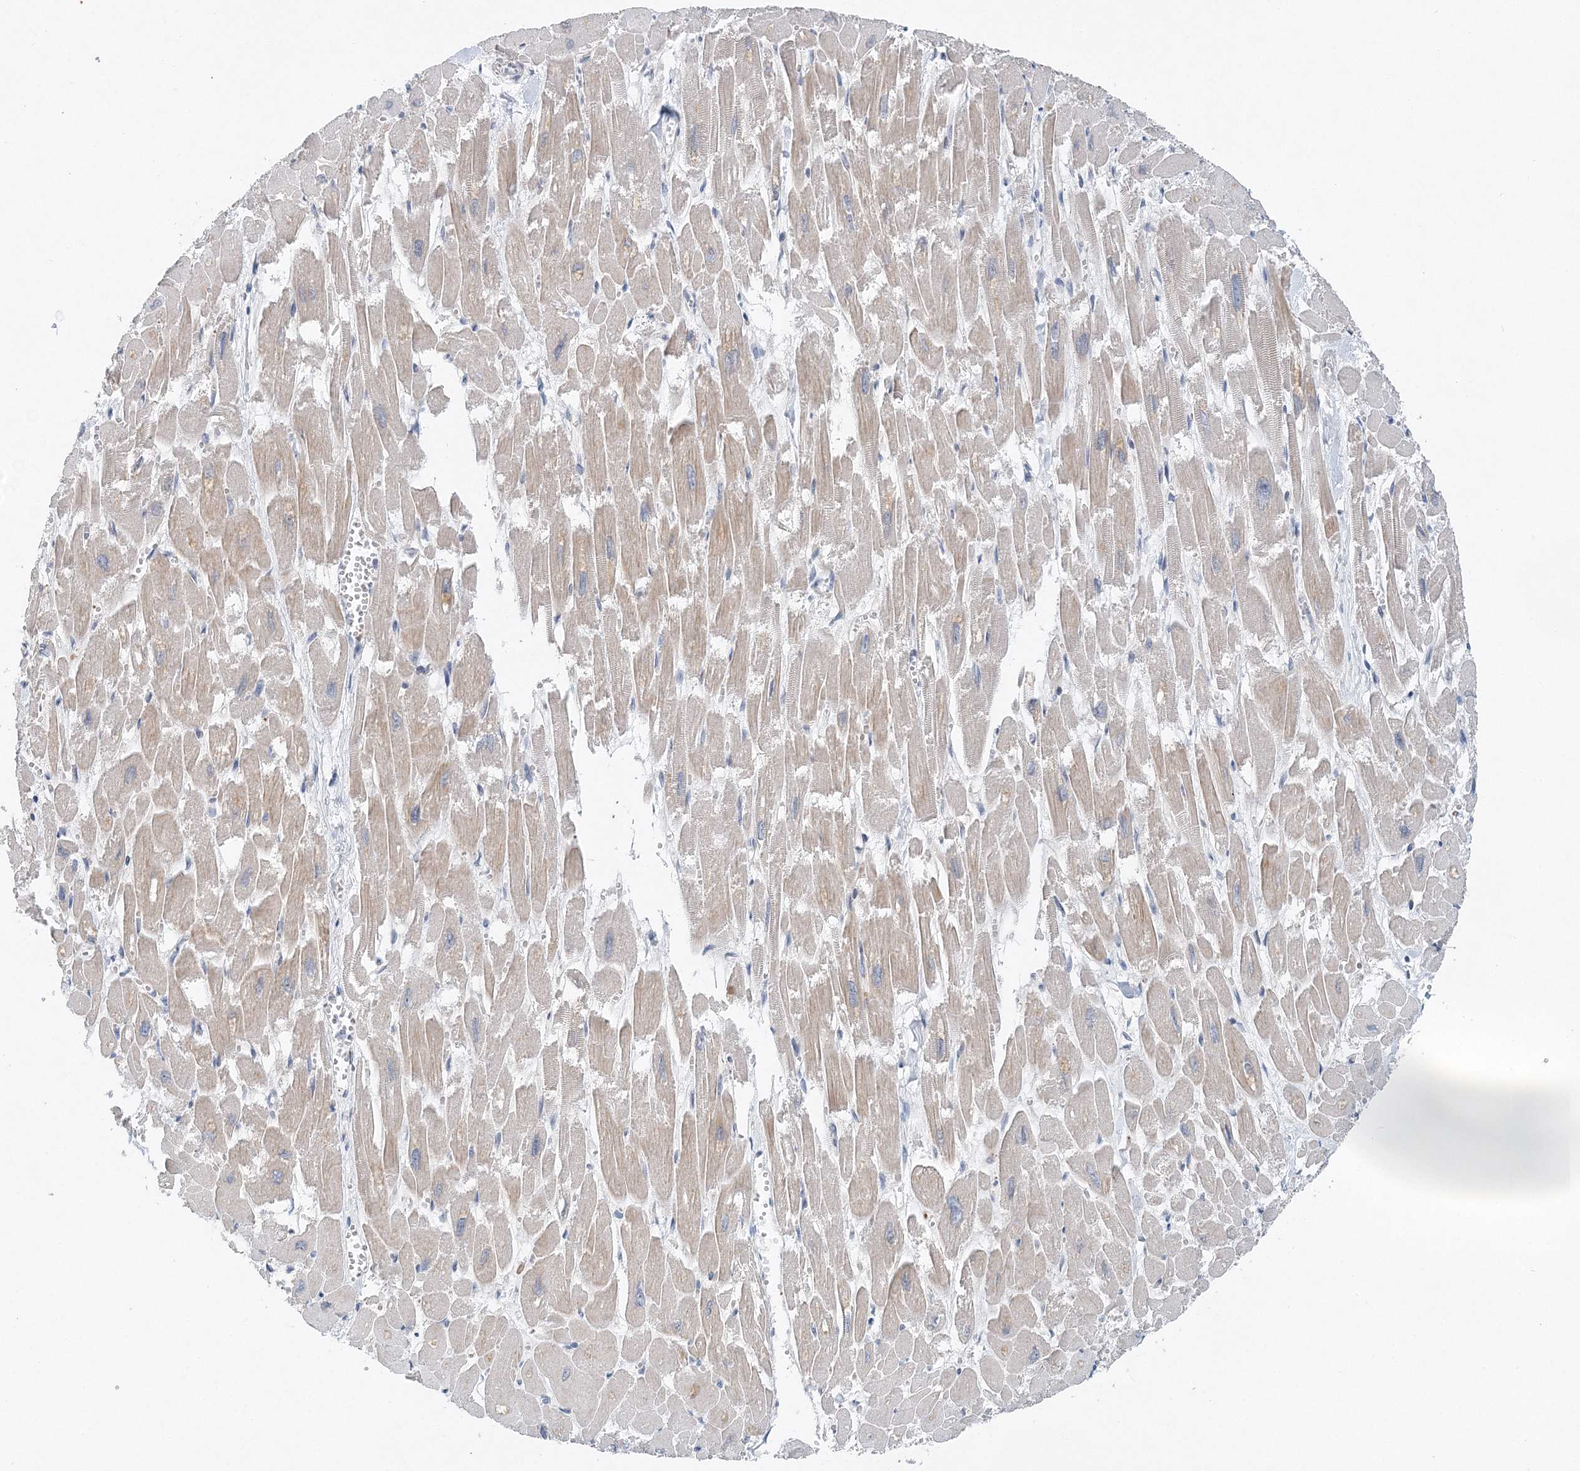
{"staining": {"intensity": "strong", "quantity": "<25%", "location": "cytoplasmic/membranous"}, "tissue": "heart muscle", "cell_type": "Cardiomyocytes", "image_type": "normal", "snomed": [{"axis": "morphology", "description": "Normal tissue, NOS"}, {"axis": "topography", "description": "Heart"}], "caption": "A high-resolution image shows immunohistochemistry staining of benign heart muscle, which exhibits strong cytoplasmic/membranous positivity in approximately <25% of cardiomyocytes. (IHC, brightfield microscopy, high magnification).", "gene": "UIMC1", "patient": {"sex": "male", "age": 54}}